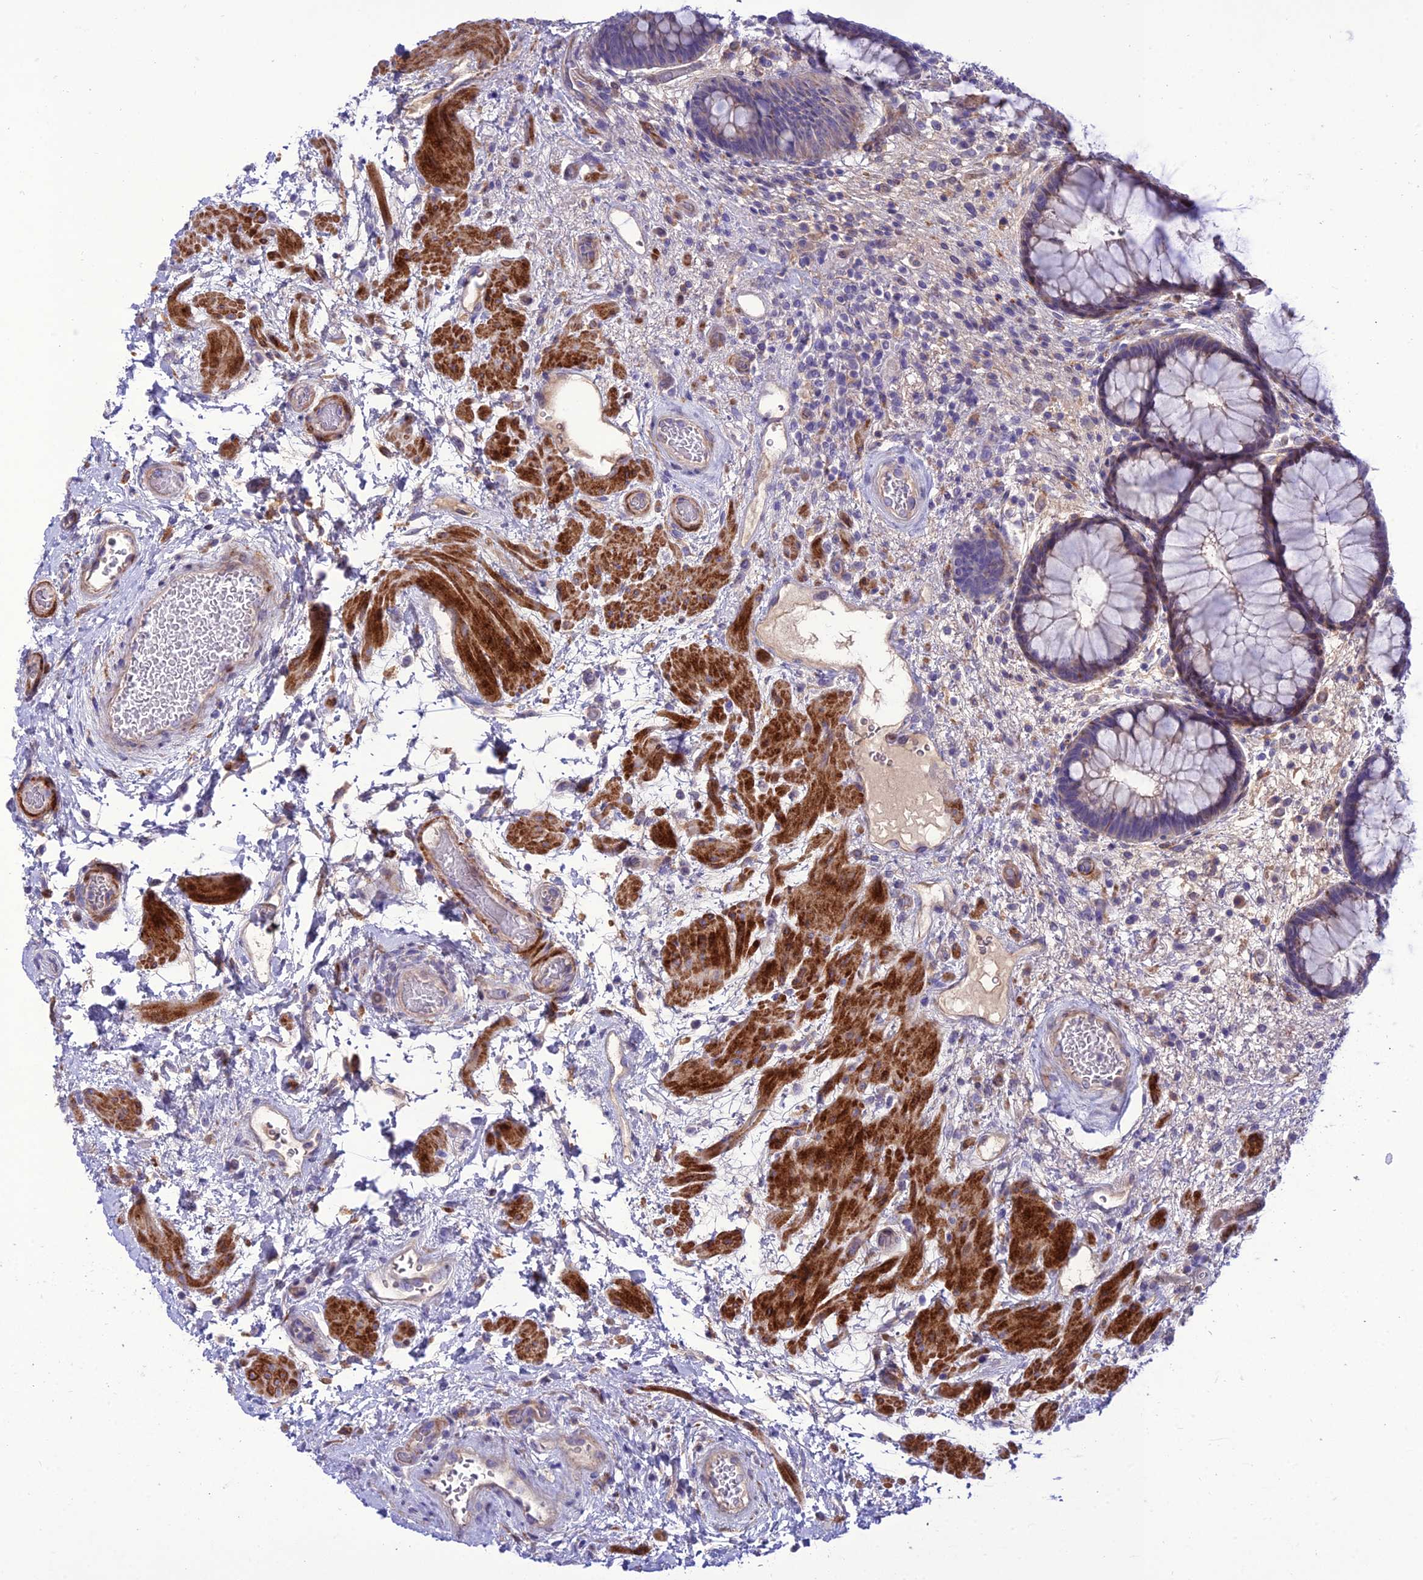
{"staining": {"intensity": "moderate", "quantity": "<25%", "location": "cytoplasmic/membranous"}, "tissue": "rectum", "cell_type": "Glandular cells", "image_type": "normal", "snomed": [{"axis": "morphology", "description": "Normal tissue, NOS"}, {"axis": "topography", "description": "Rectum"}], "caption": "There is low levels of moderate cytoplasmic/membranous positivity in glandular cells of normal rectum, as demonstrated by immunohistochemical staining (brown color).", "gene": "TEKT3", "patient": {"sex": "male", "age": 51}}